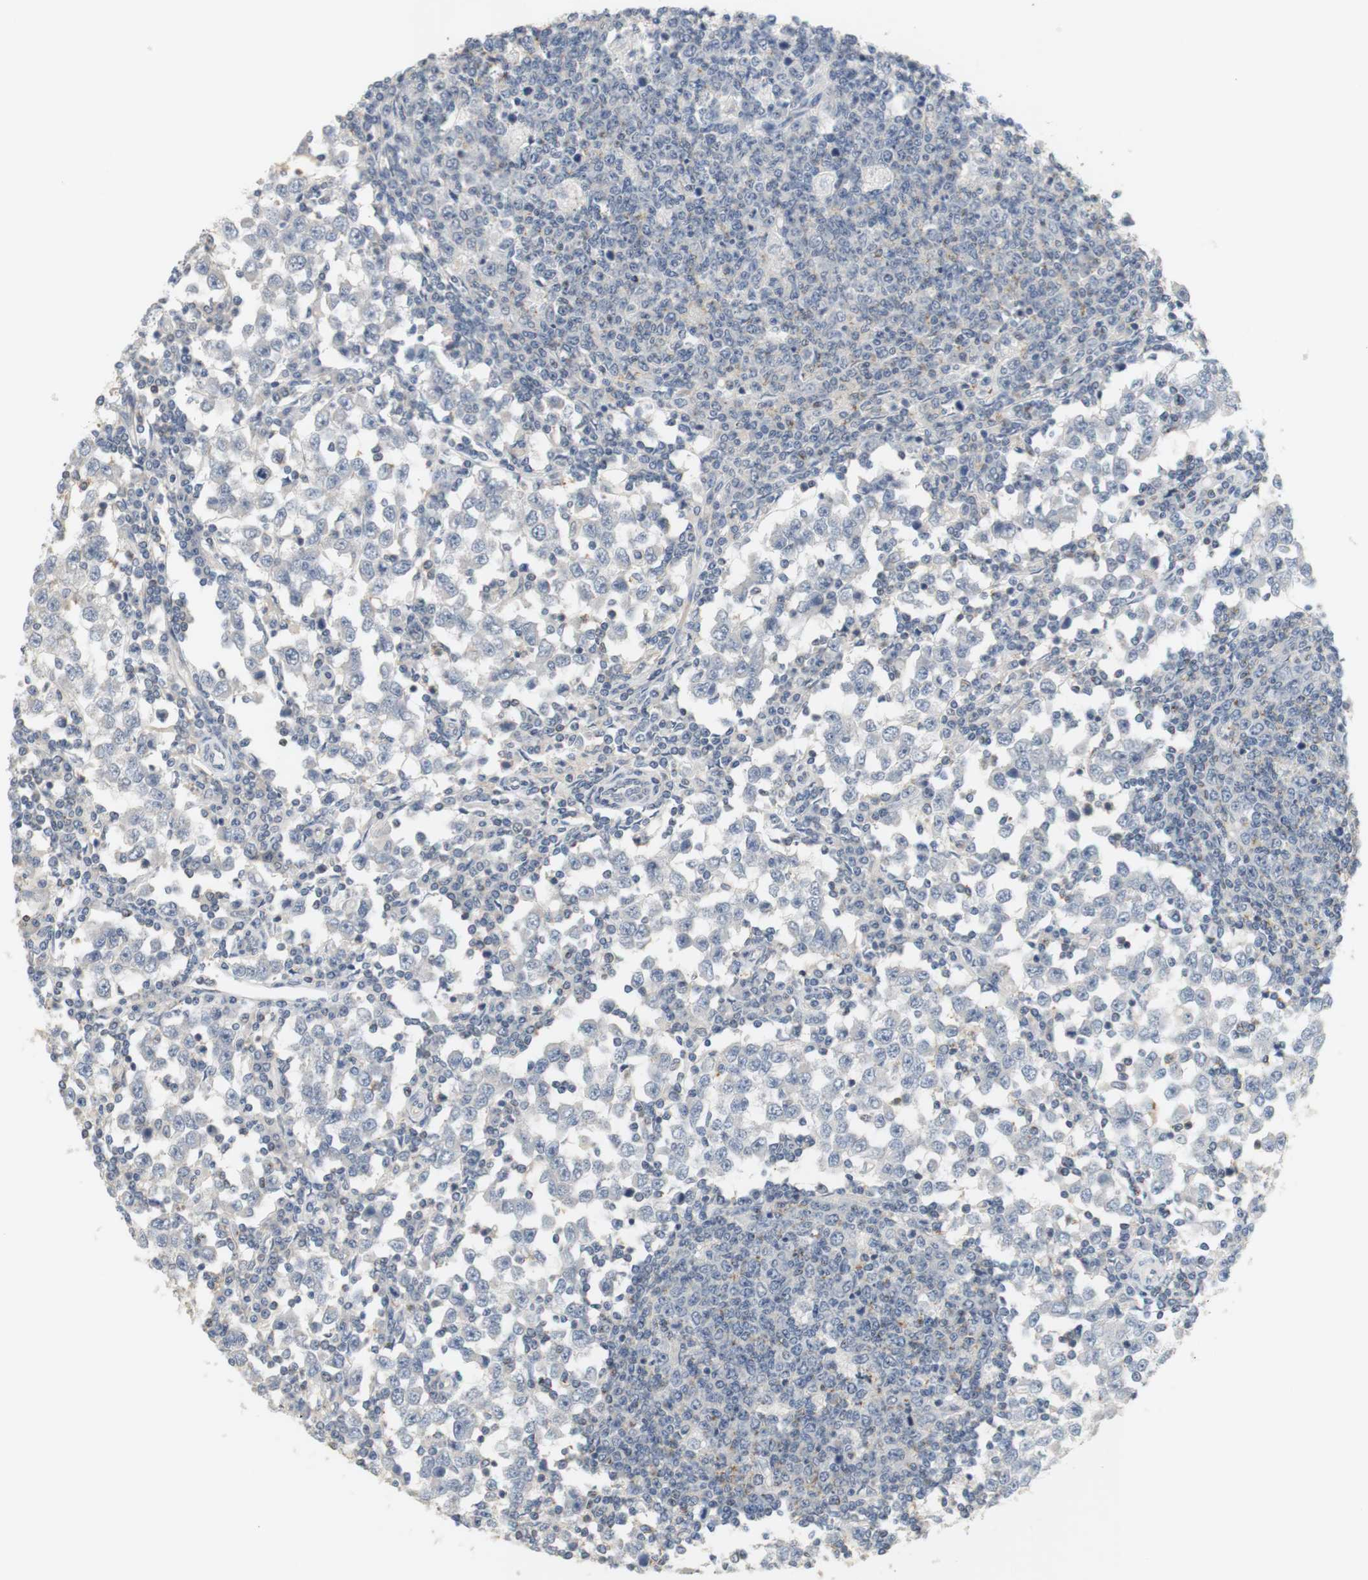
{"staining": {"intensity": "negative", "quantity": "none", "location": "none"}, "tissue": "testis cancer", "cell_type": "Tumor cells", "image_type": "cancer", "snomed": [{"axis": "morphology", "description": "Seminoma, NOS"}, {"axis": "topography", "description": "Testis"}], "caption": "Testis seminoma was stained to show a protein in brown. There is no significant positivity in tumor cells. Brightfield microscopy of IHC stained with DAB (3,3'-diaminobenzidine) (brown) and hematoxylin (blue), captured at high magnification.", "gene": "OSR1", "patient": {"sex": "male", "age": 65}}